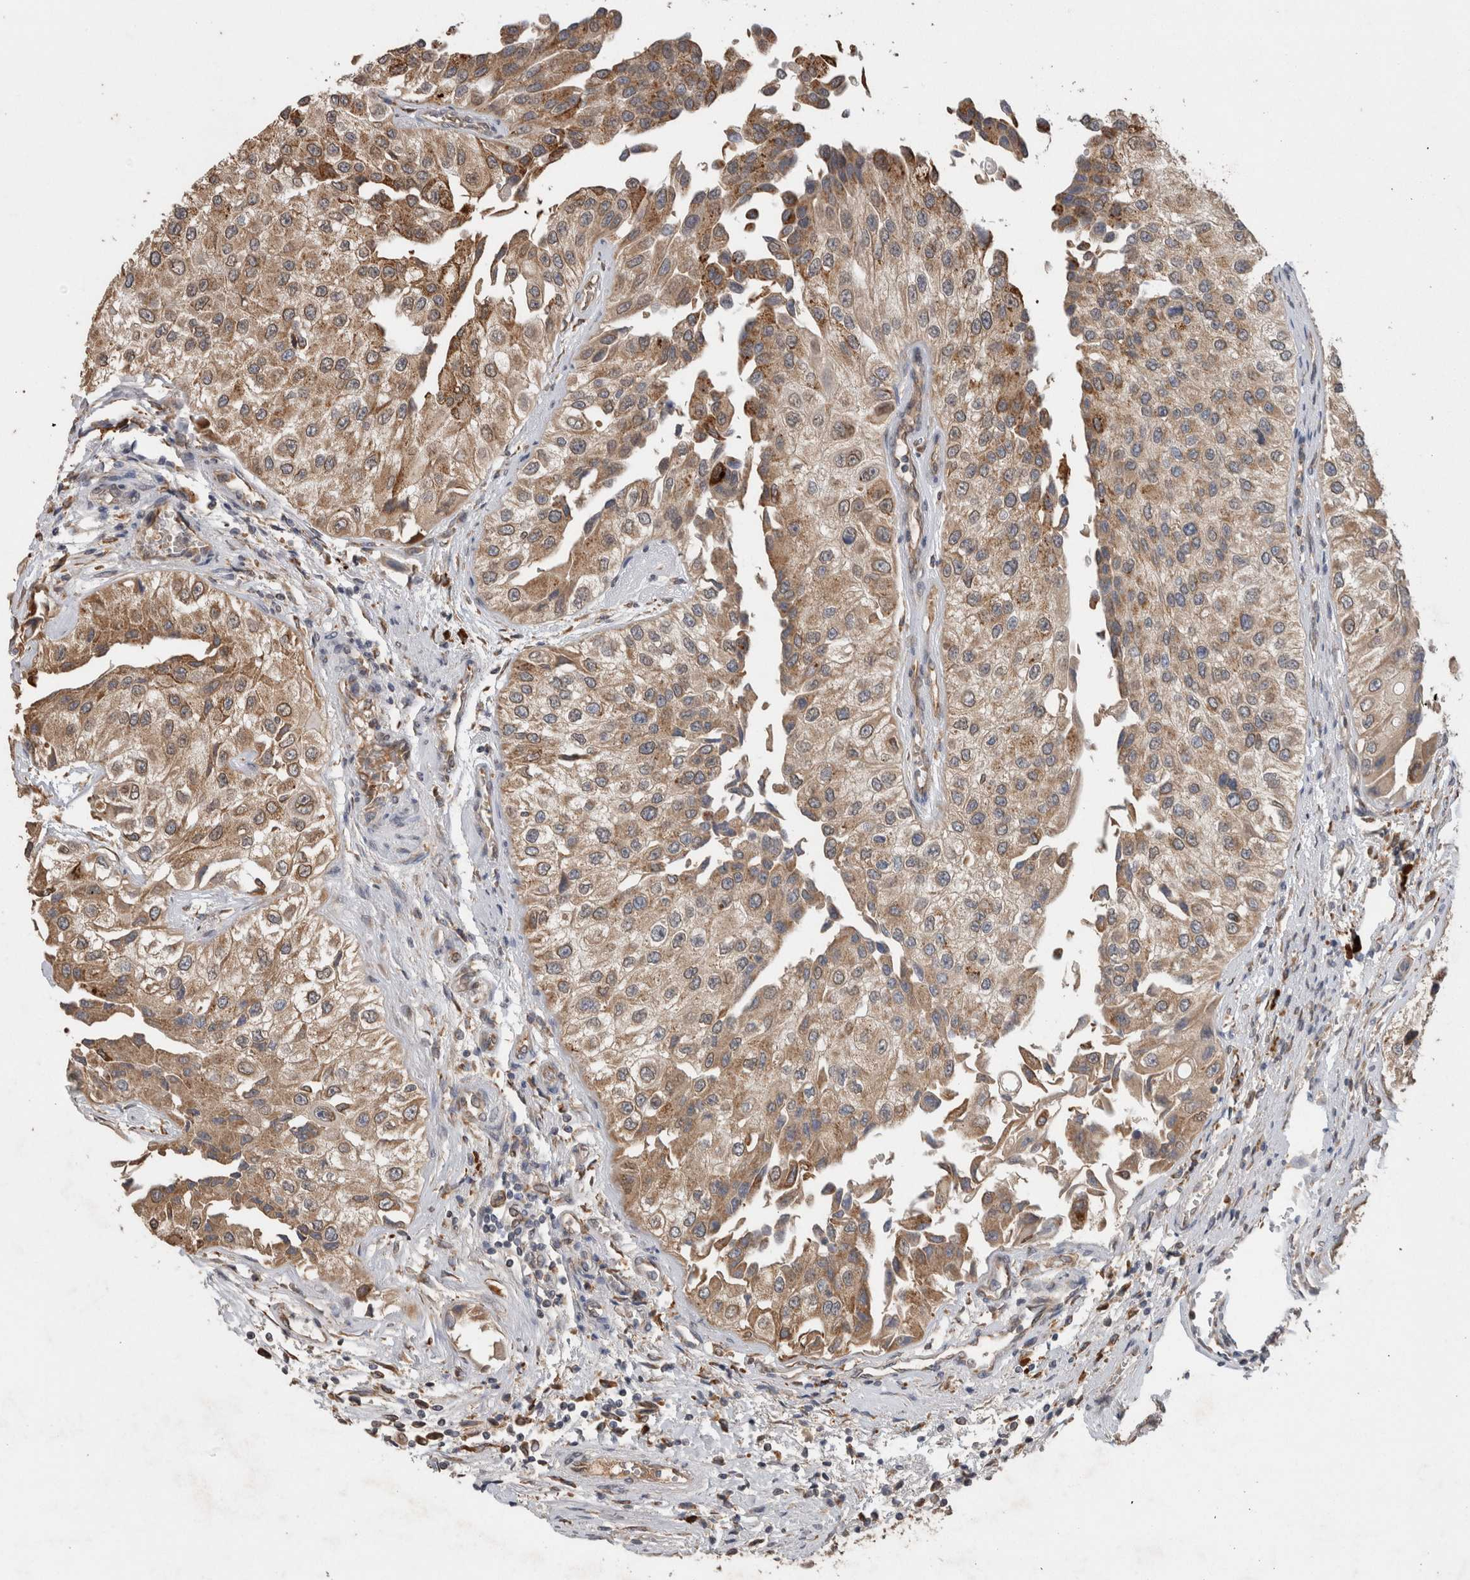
{"staining": {"intensity": "moderate", "quantity": ">75%", "location": "cytoplasmic/membranous"}, "tissue": "urothelial cancer", "cell_type": "Tumor cells", "image_type": "cancer", "snomed": [{"axis": "morphology", "description": "Urothelial carcinoma, High grade"}, {"axis": "topography", "description": "Kidney"}, {"axis": "topography", "description": "Urinary bladder"}], "caption": "Human urothelial cancer stained for a protein (brown) demonstrates moderate cytoplasmic/membranous positive expression in approximately >75% of tumor cells.", "gene": "ADGRL3", "patient": {"sex": "male", "age": 77}}